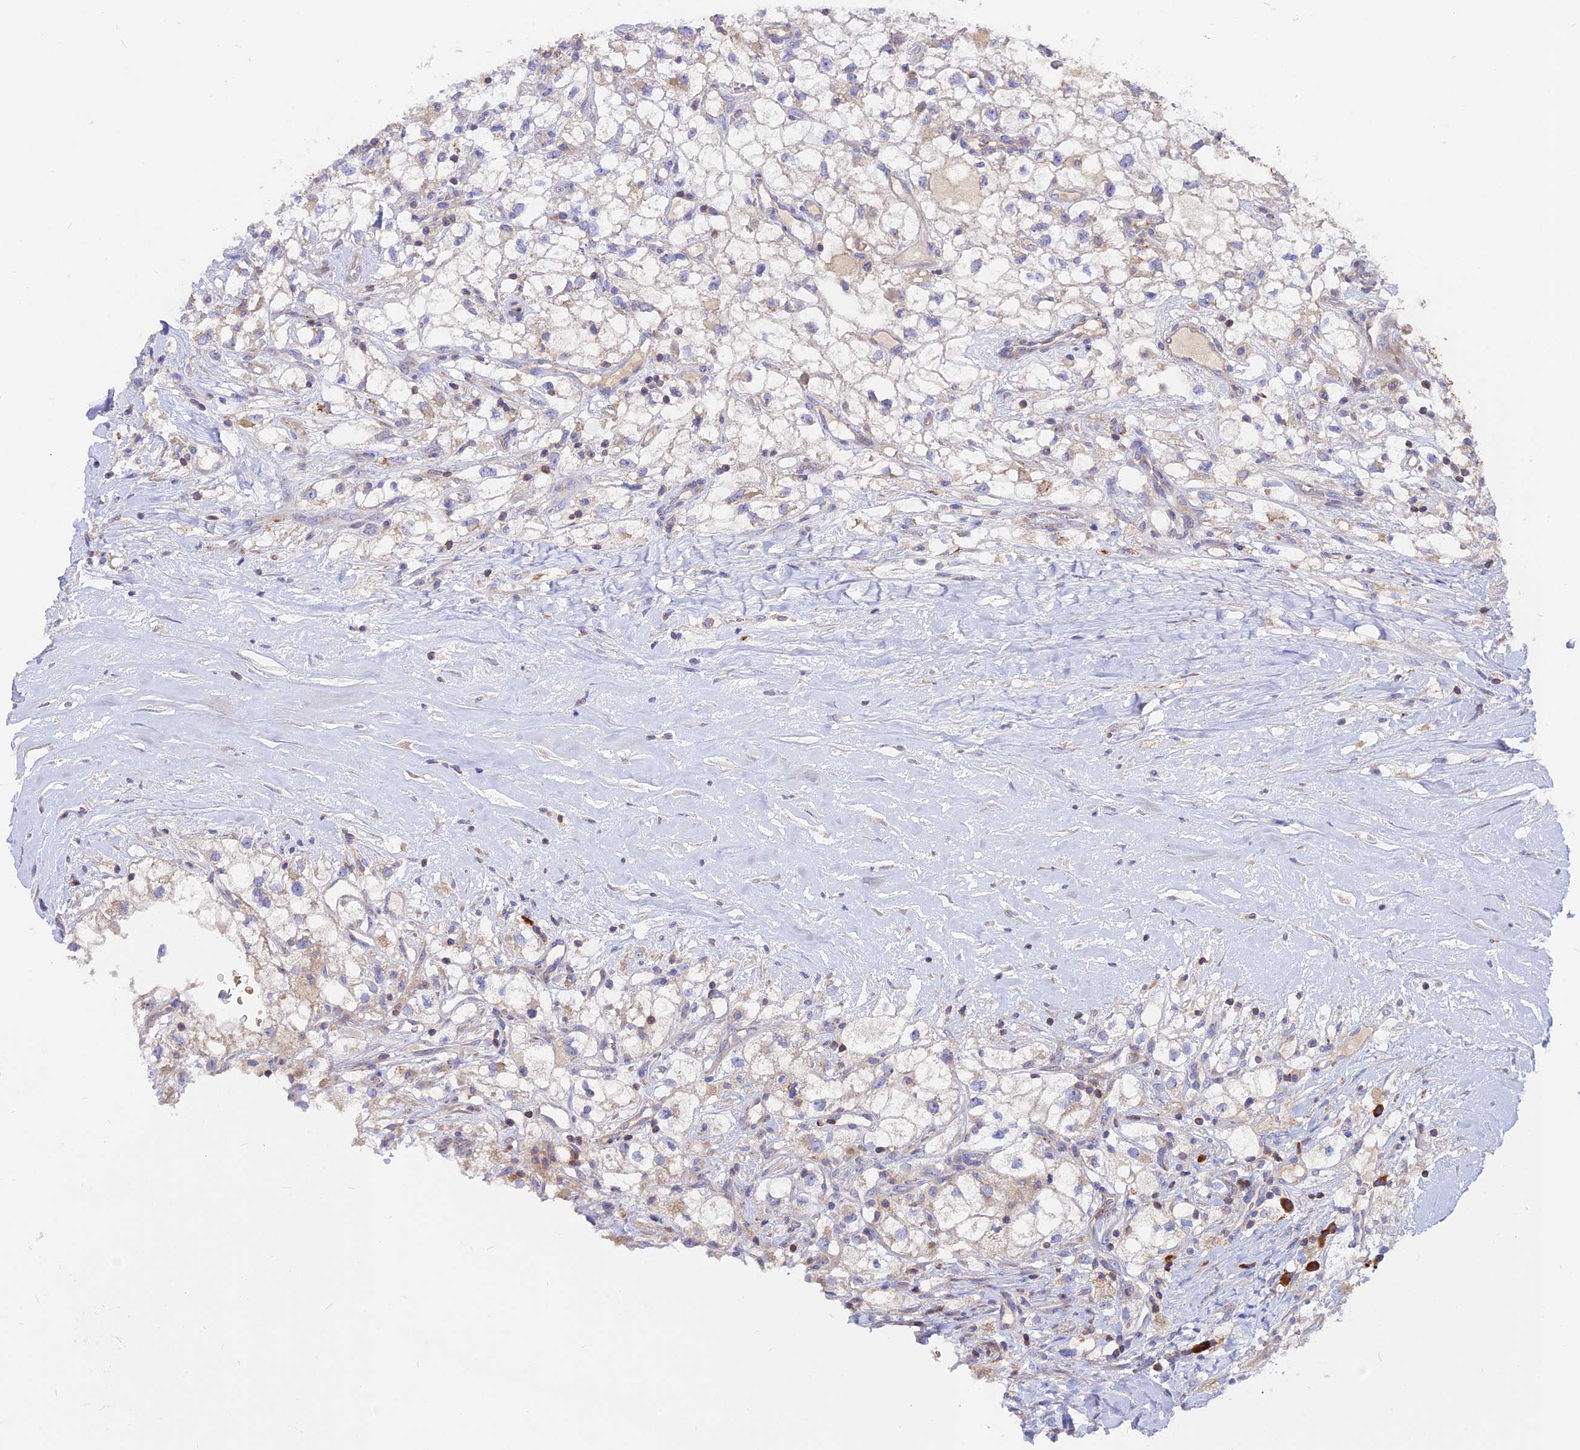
{"staining": {"intensity": "negative", "quantity": "none", "location": "none"}, "tissue": "renal cancer", "cell_type": "Tumor cells", "image_type": "cancer", "snomed": [{"axis": "morphology", "description": "Adenocarcinoma, NOS"}, {"axis": "topography", "description": "Kidney"}], "caption": "A micrograph of renal cancer (adenocarcinoma) stained for a protein shows no brown staining in tumor cells. (Immunohistochemistry, brightfield microscopy, high magnification).", "gene": "DENND2D", "patient": {"sex": "male", "age": 59}}